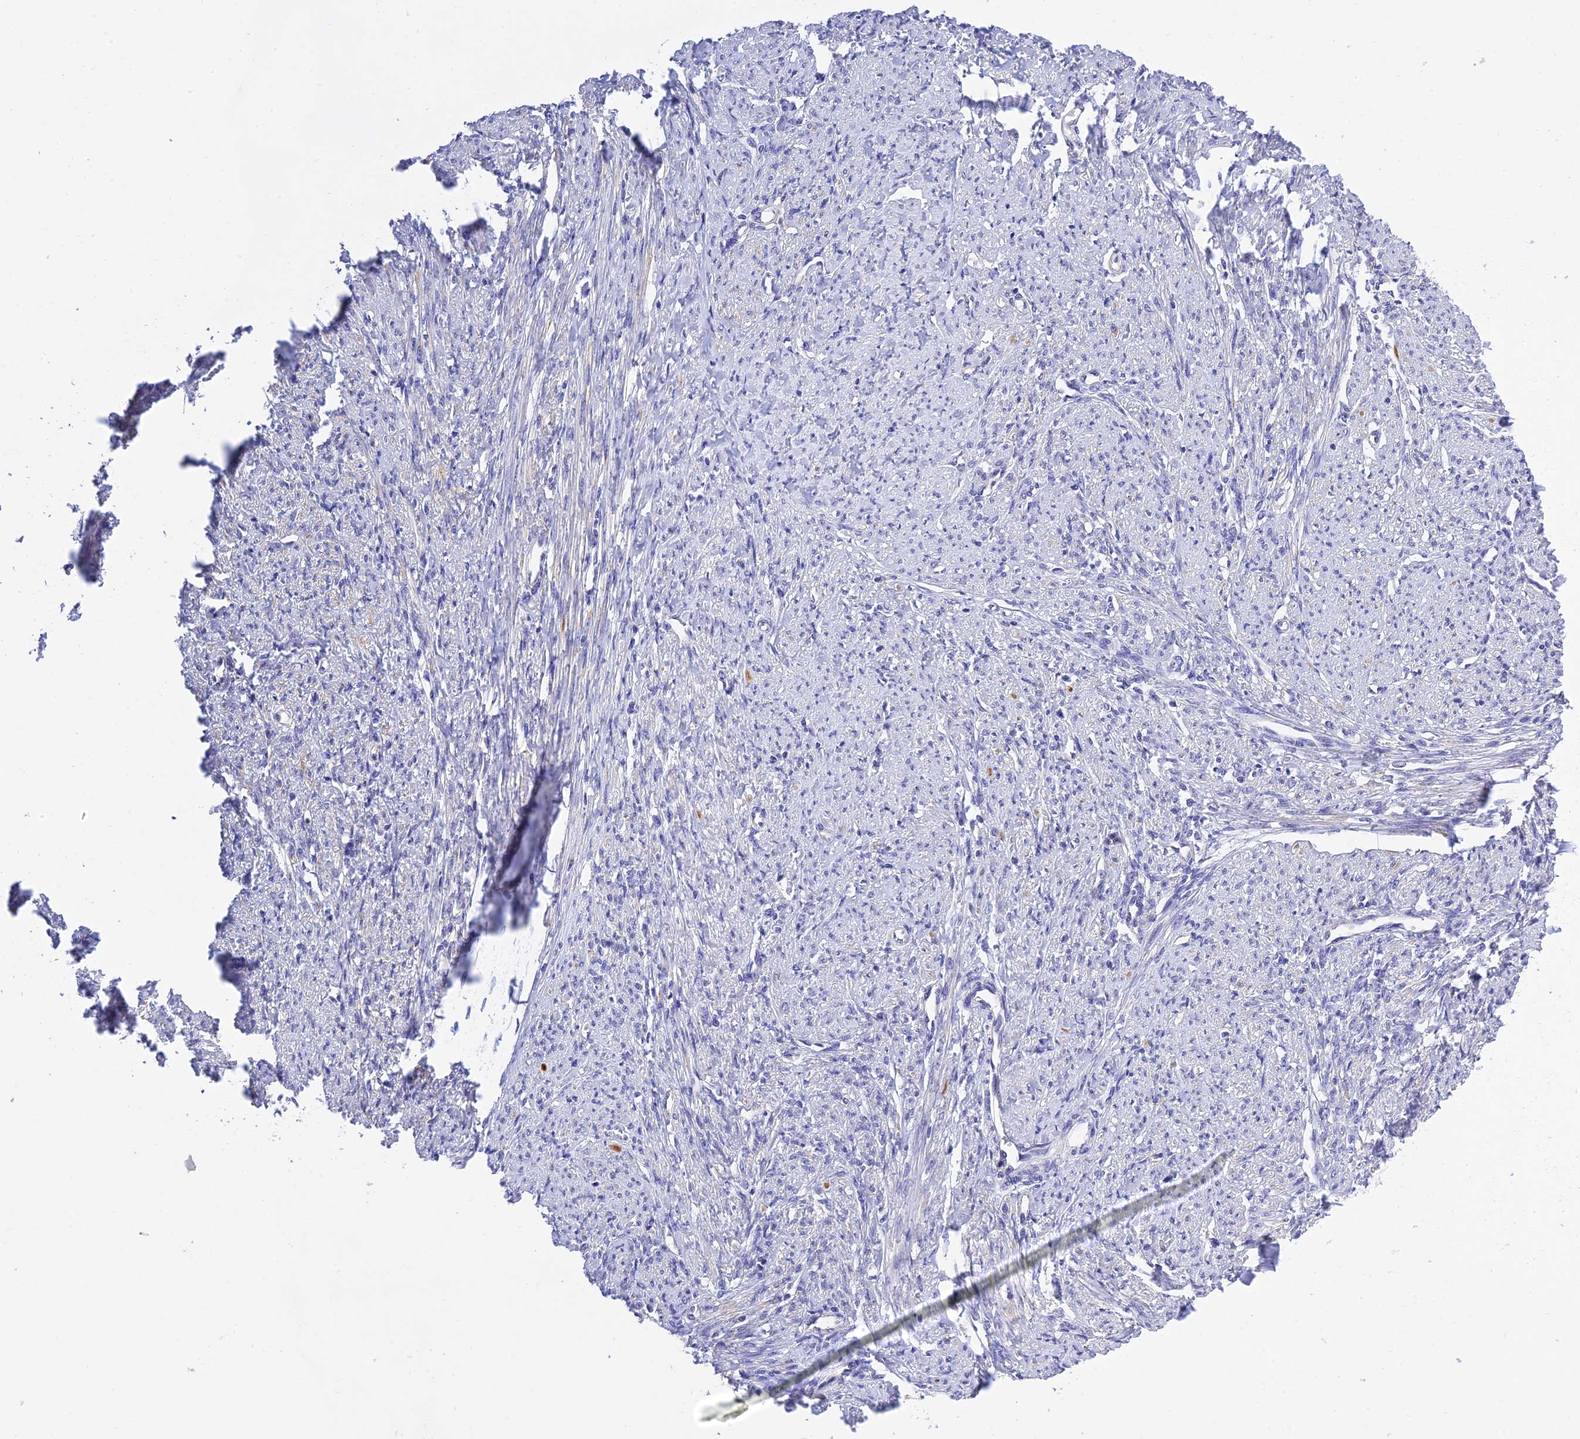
{"staining": {"intensity": "negative", "quantity": "none", "location": "none"}, "tissue": "smooth muscle", "cell_type": "Smooth muscle cells", "image_type": "normal", "snomed": [{"axis": "morphology", "description": "Normal tissue, NOS"}, {"axis": "topography", "description": "Smooth muscle"}, {"axis": "topography", "description": "Uterus"}], "caption": "The immunohistochemistry image has no significant positivity in smooth muscle cells of smooth muscle.", "gene": "MS4A5", "patient": {"sex": "female", "age": 59}}